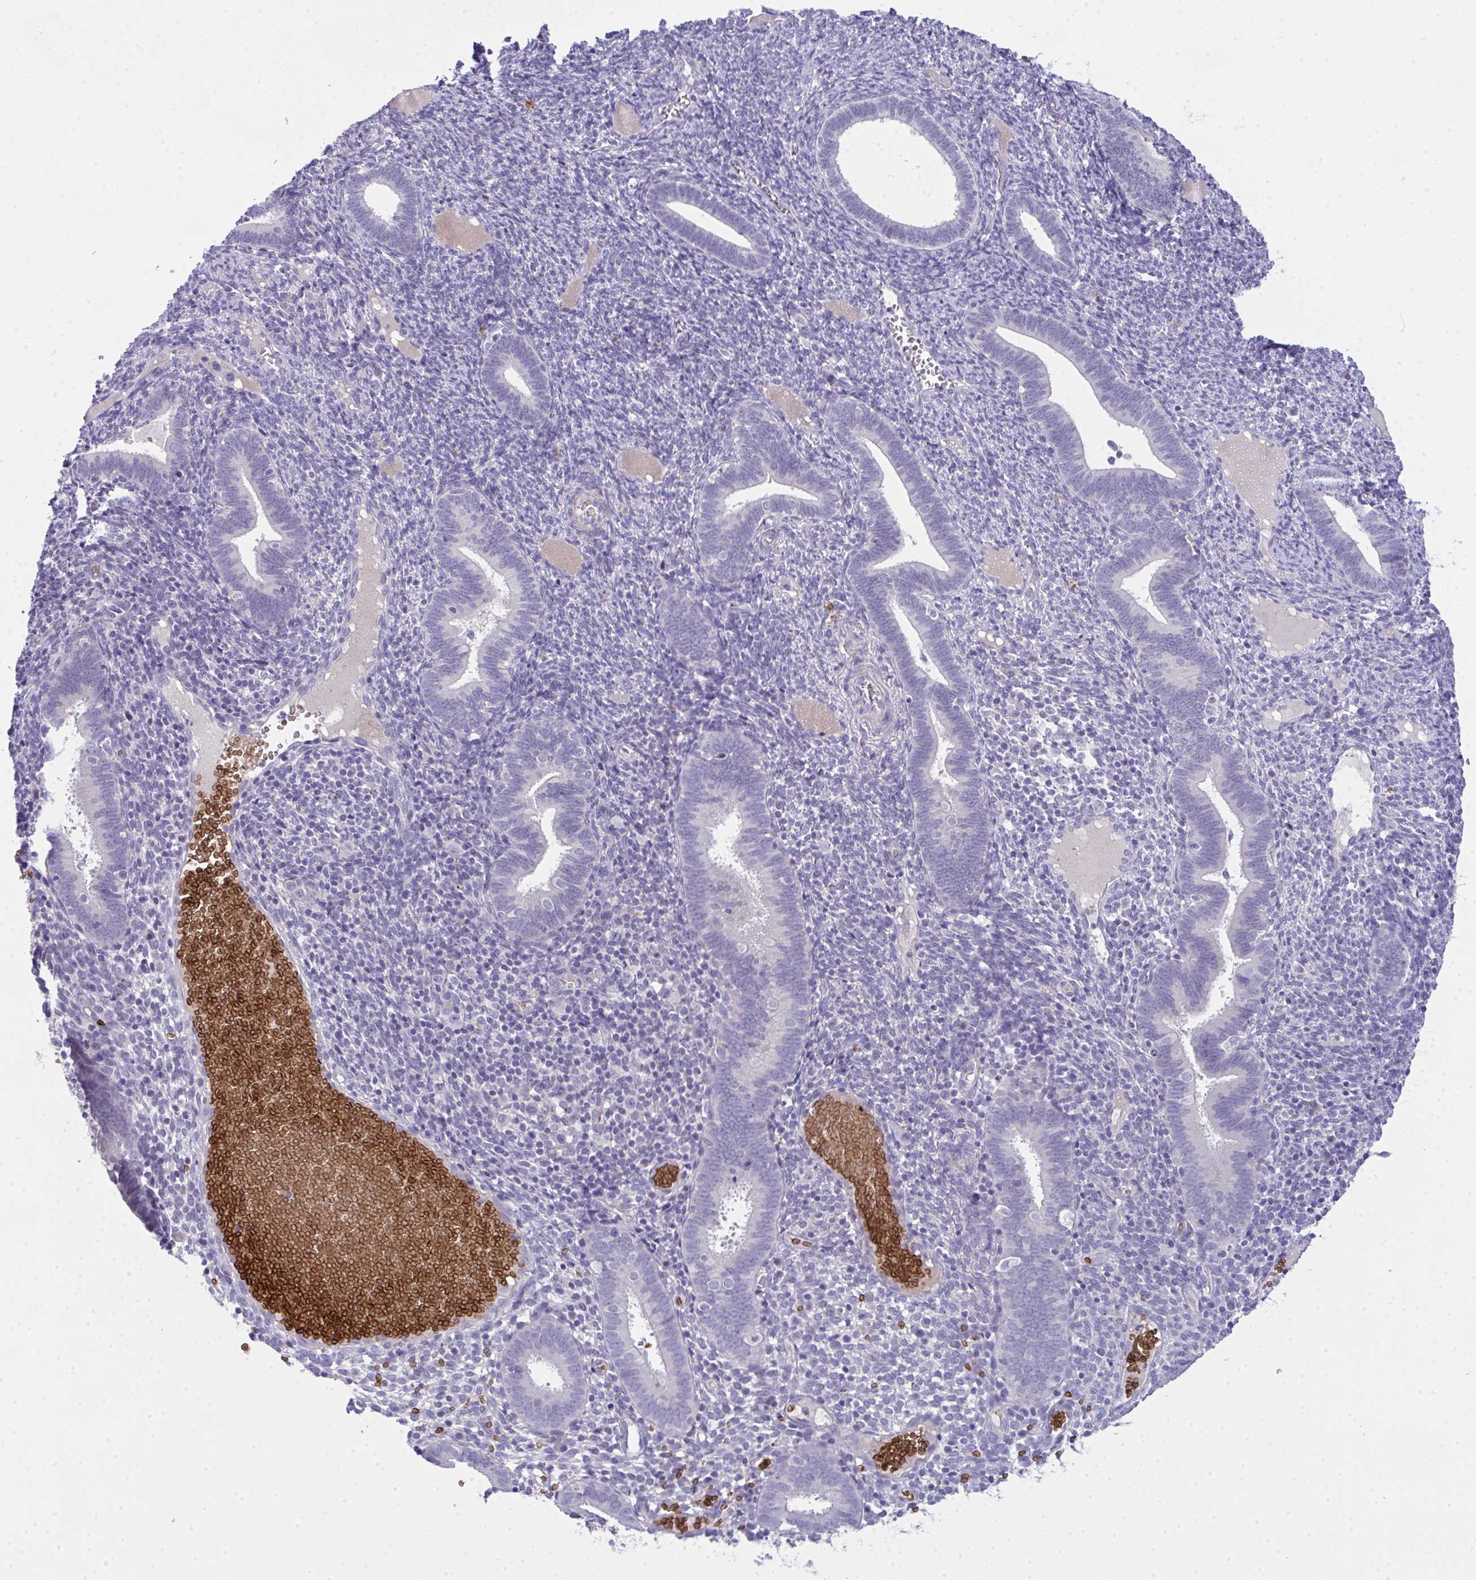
{"staining": {"intensity": "negative", "quantity": "none", "location": "none"}, "tissue": "endometrium", "cell_type": "Cells in endometrial stroma", "image_type": "normal", "snomed": [{"axis": "morphology", "description": "Normal tissue, NOS"}, {"axis": "topography", "description": "Endometrium"}], "caption": "An immunohistochemistry (IHC) histopathology image of normal endometrium is shown. There is no staining in cells in endometrial stroma of endometrium. (Brightfield microscopy of DAB (3,3'-diaminobenzidine) IHC at high magnification).", "gene": "SPTB", "patient": {"sex": "female", "age": 41}}